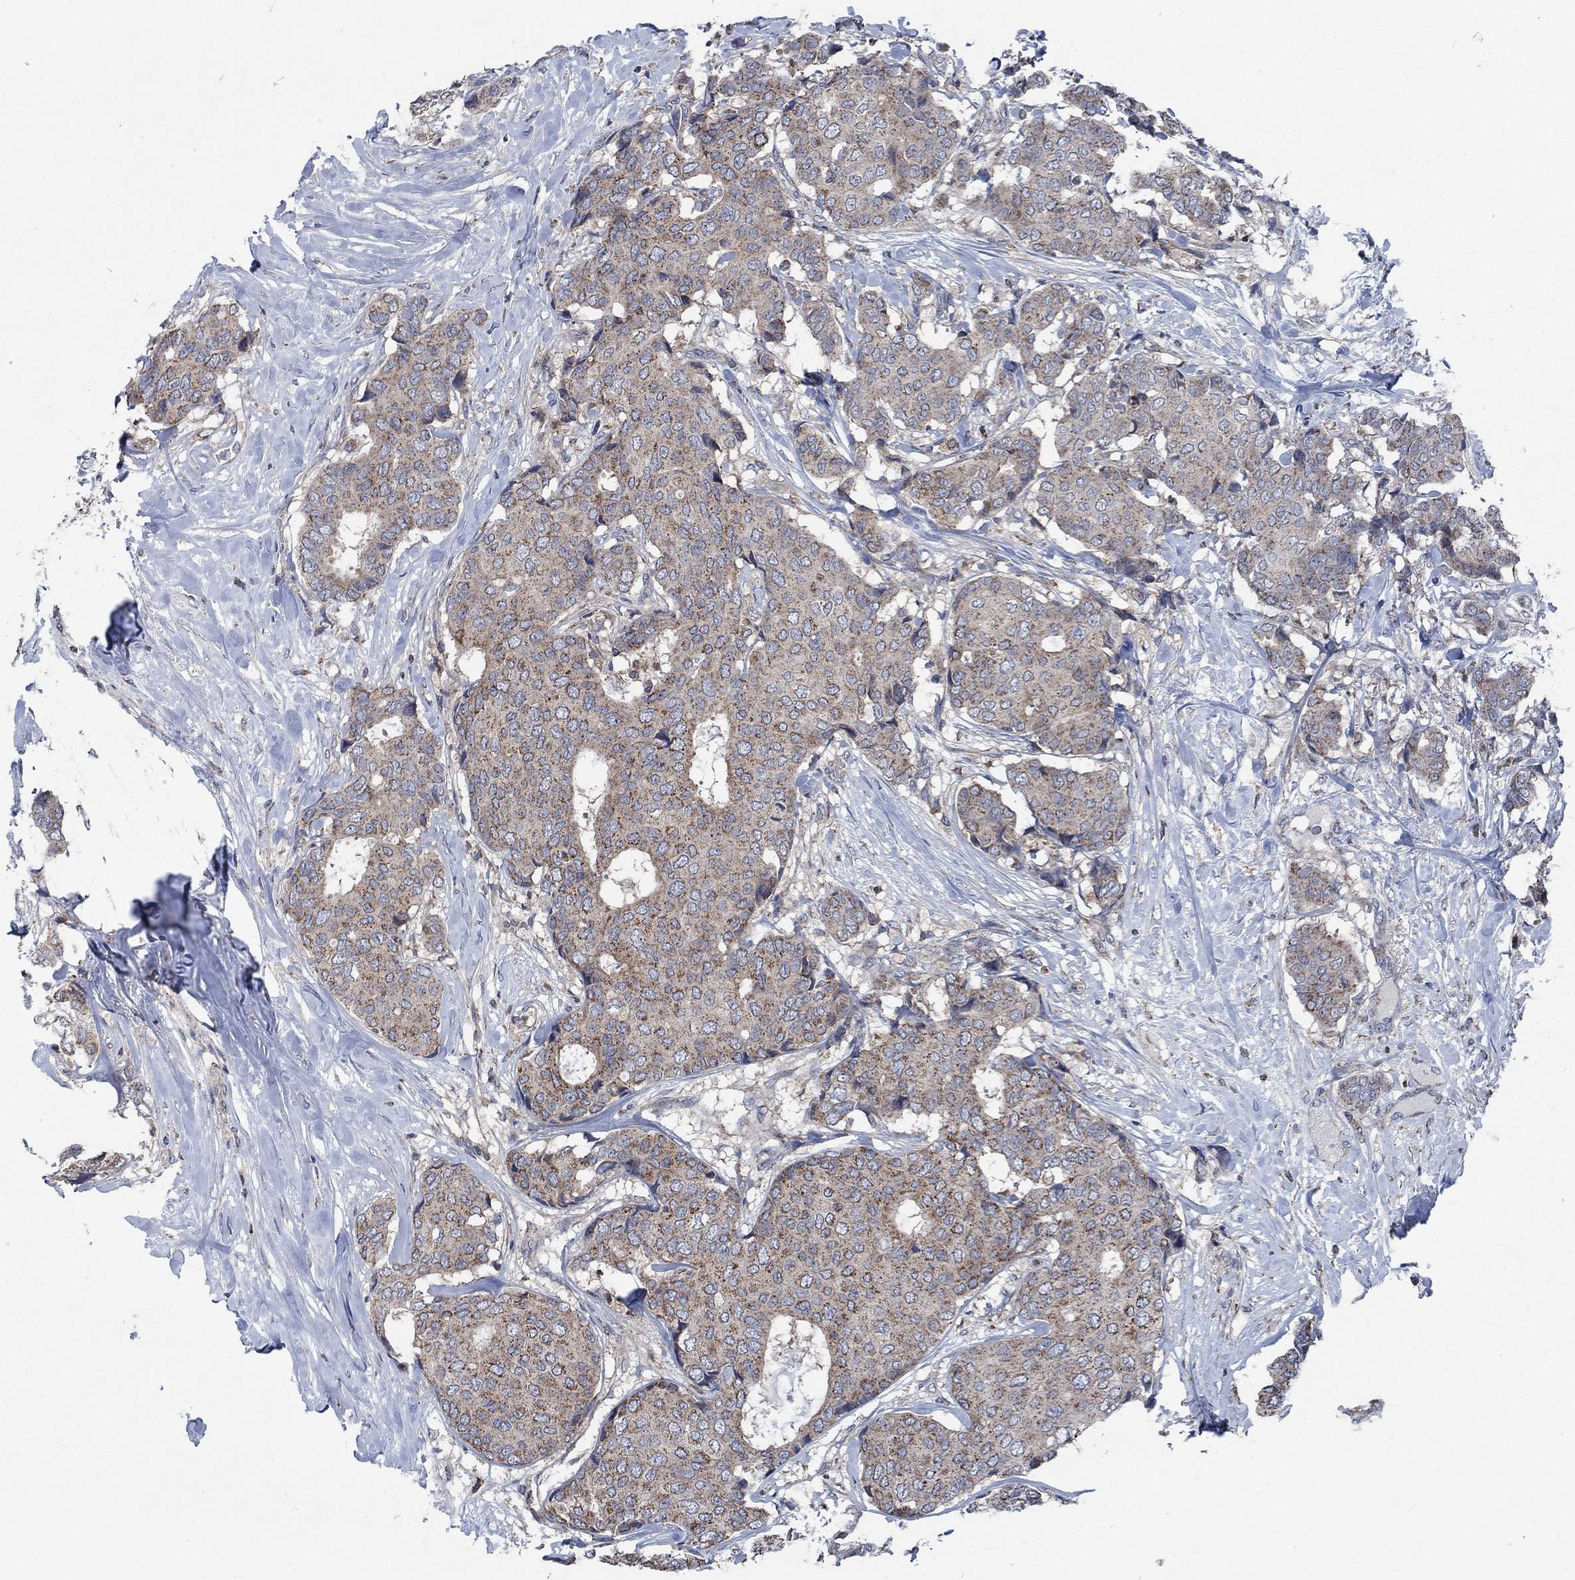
{"staining": {"intensity": "moderate", "quantity": "25%-75%", "location": "cytoplasmic/membranous"}, "tissue": "breast cancer", "cell_type": "Tumor cells", "image_type": "cancer", "snomed": [{"axis": "morphology", "description": "Duct carcinoma"}, {"axis": "topography", "description": "Breast"}], "caption": "An immunohistochemistry (IHC) image of tumor tissue is shown. Protein staining in brown labels moderate cytoplasmic/membranous positivity in breast cancer (intraductal carcinoma) within tumor cells.", "gene": "STXBP6", "patient": {"sex": "female", "age": 75}}